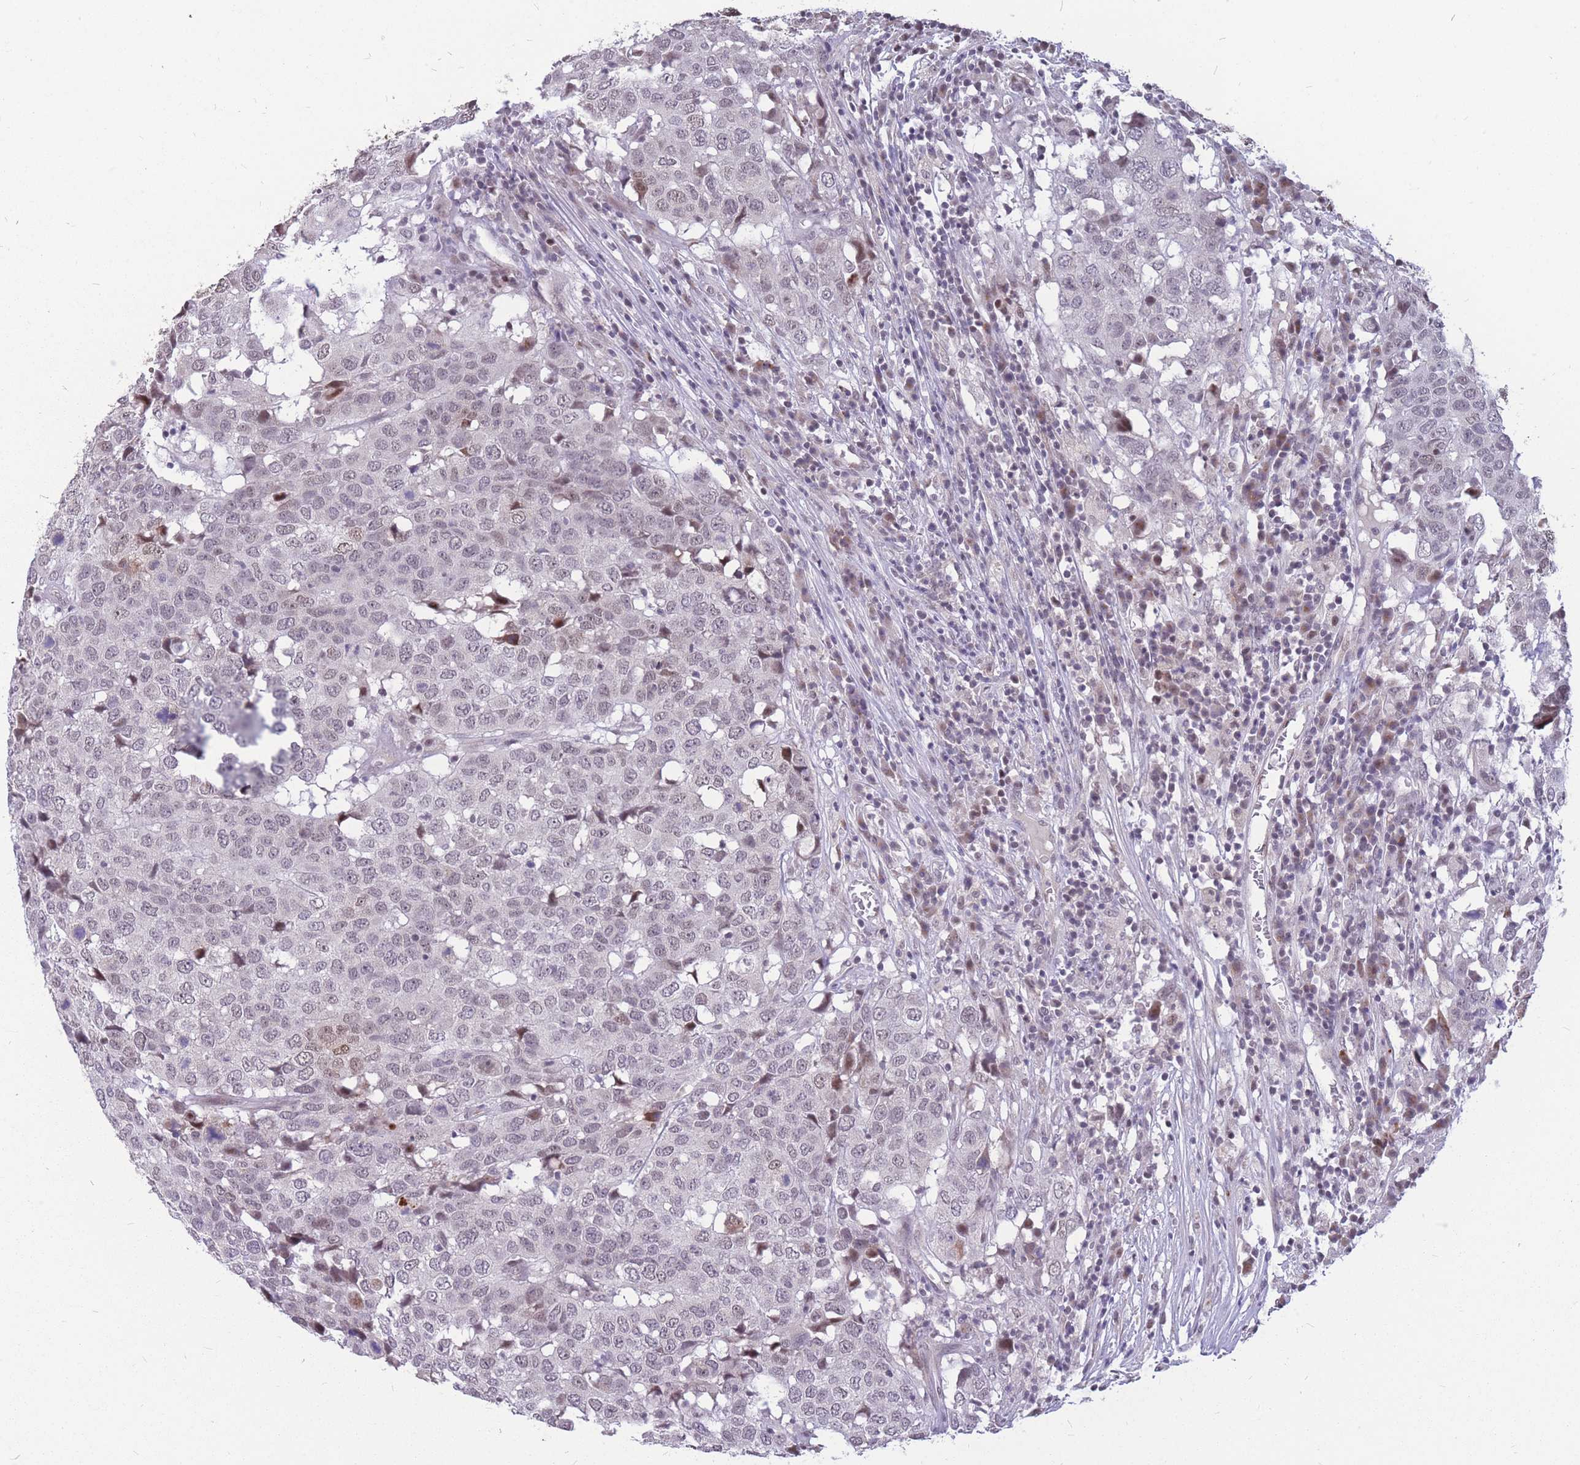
{"staining": {"intensity": "weak", "quantity": "25%-75%", "location": "nuclear"}, "tissue": "head and neck cancer", "cell_type": "Tumor cells", "image_type": "cancer", "snomed": [{"axis": "morphology", "description": "Squamous cell carcinoma, NOS"}, {"axis": "topography", "description": "Head-Neck"}], "caption": "DAB (3,3'-diaminobenzidine) immunohistochemical staining of human squamous cell carcinoma (head and neck) shows weak nuclear protein staining in about 25%-75% of tumor cells.", "gene": "ADD2", "patient": {"sex": "male", "age": 66}}